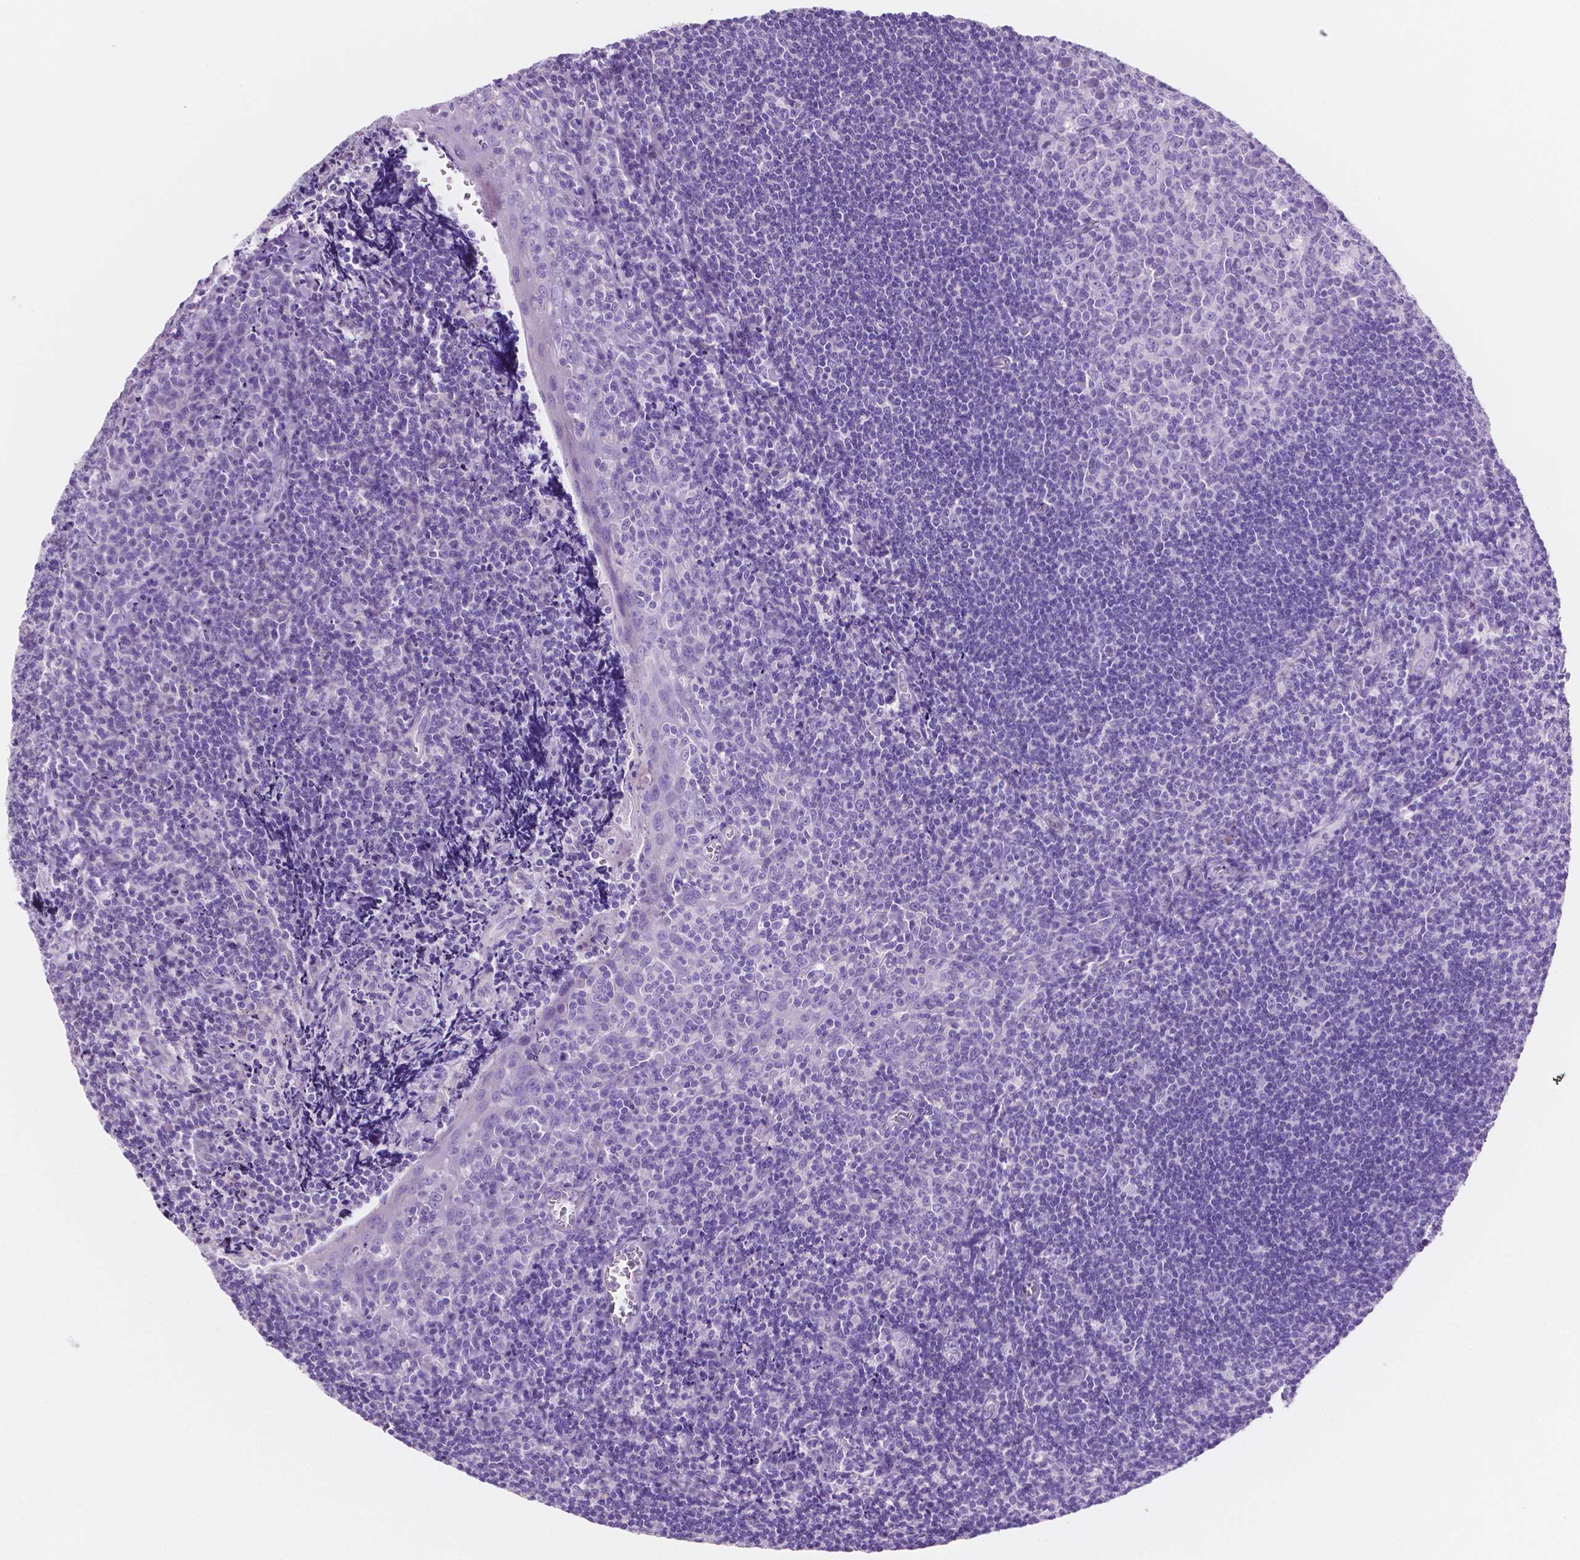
{"staining": {"intensity": "negative", "quantity": "none", "location": "none"}, "tissue": "tonsil", "cell_type": "Germinal center cells", "image_type": "normal", "snomed": [{"axis": "morphology", "description": "Normal tissue, NOS"}, {"axis": "morphology", "description": "Inflammation, NOS"}, {"axis": "topography", "description": "Tonsil"}], "caption": "Immunohistochemical staining of unremarkable tonsil shows no significant staining in germinal center cells.", "gene": "IGFN1", "patient": {"sex": "female", "age": 31}}